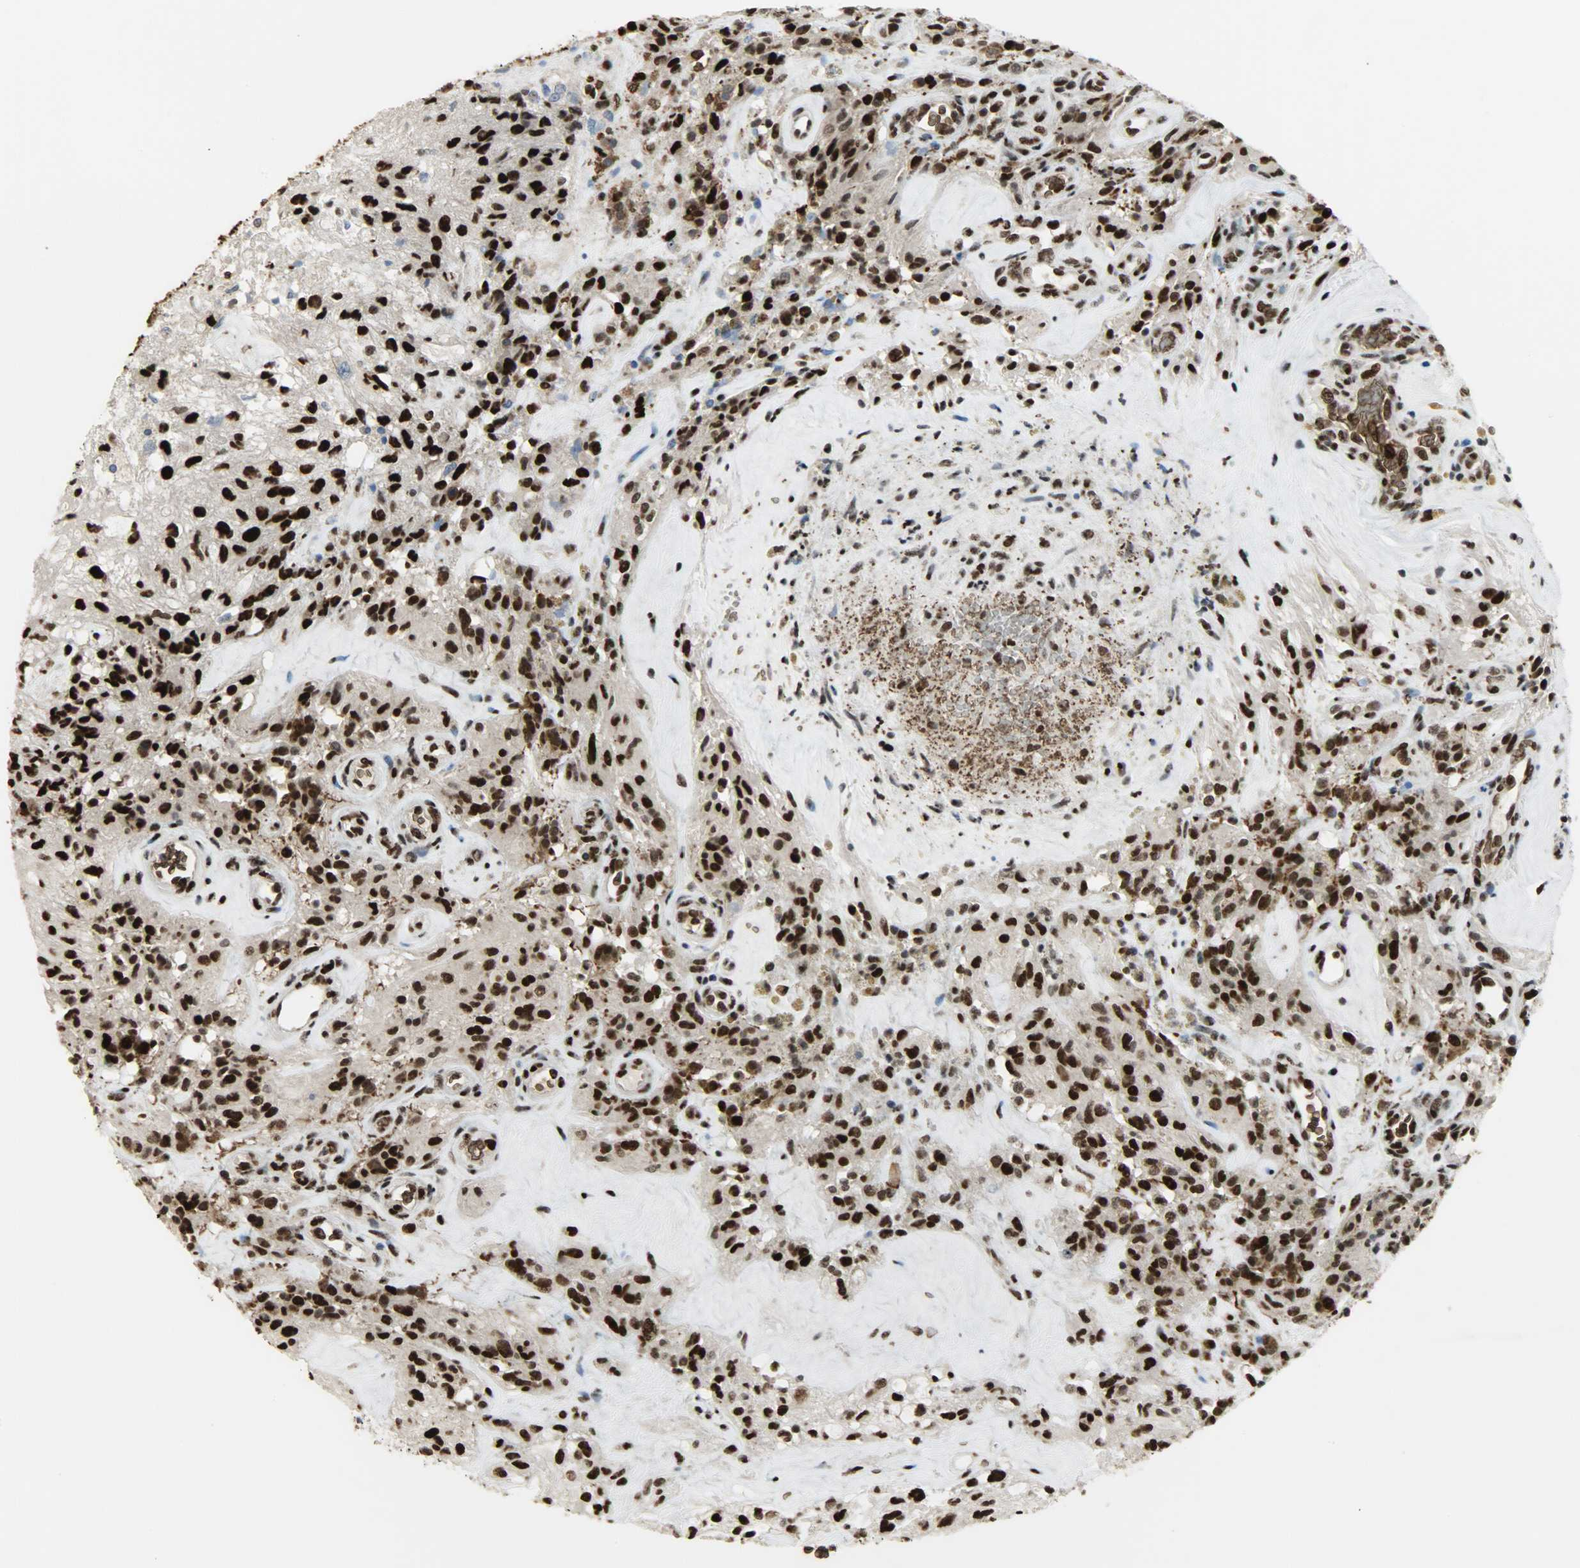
{"staining": {"intensity": "strong", "quantity": ">75%", "location": "cytoplasmic/membranous,nuclear"}, "tissue": "glioma", "cell_type": "Tumor cells", "image_type": "cancer", "snomed": [{"axis": "morphology", "description": "Normal tissue, NOS"}, {"axis": "morphology", "description": "Glioma, malignant, High grade"}, {"axis": "topography", "description": "Cerebral cortex"}], "caption": "Malignant glioma (high-grade) stained with DAB immunohistochemistry displays high levels of strong cytoplasmic/membranous and nuclear expression in about >75% of tumor cells. The protein is shown in brown color, while the nuclei are stained blue.", "gene": "SNAI1", "patient": {"sex": "male", "age": 56}}